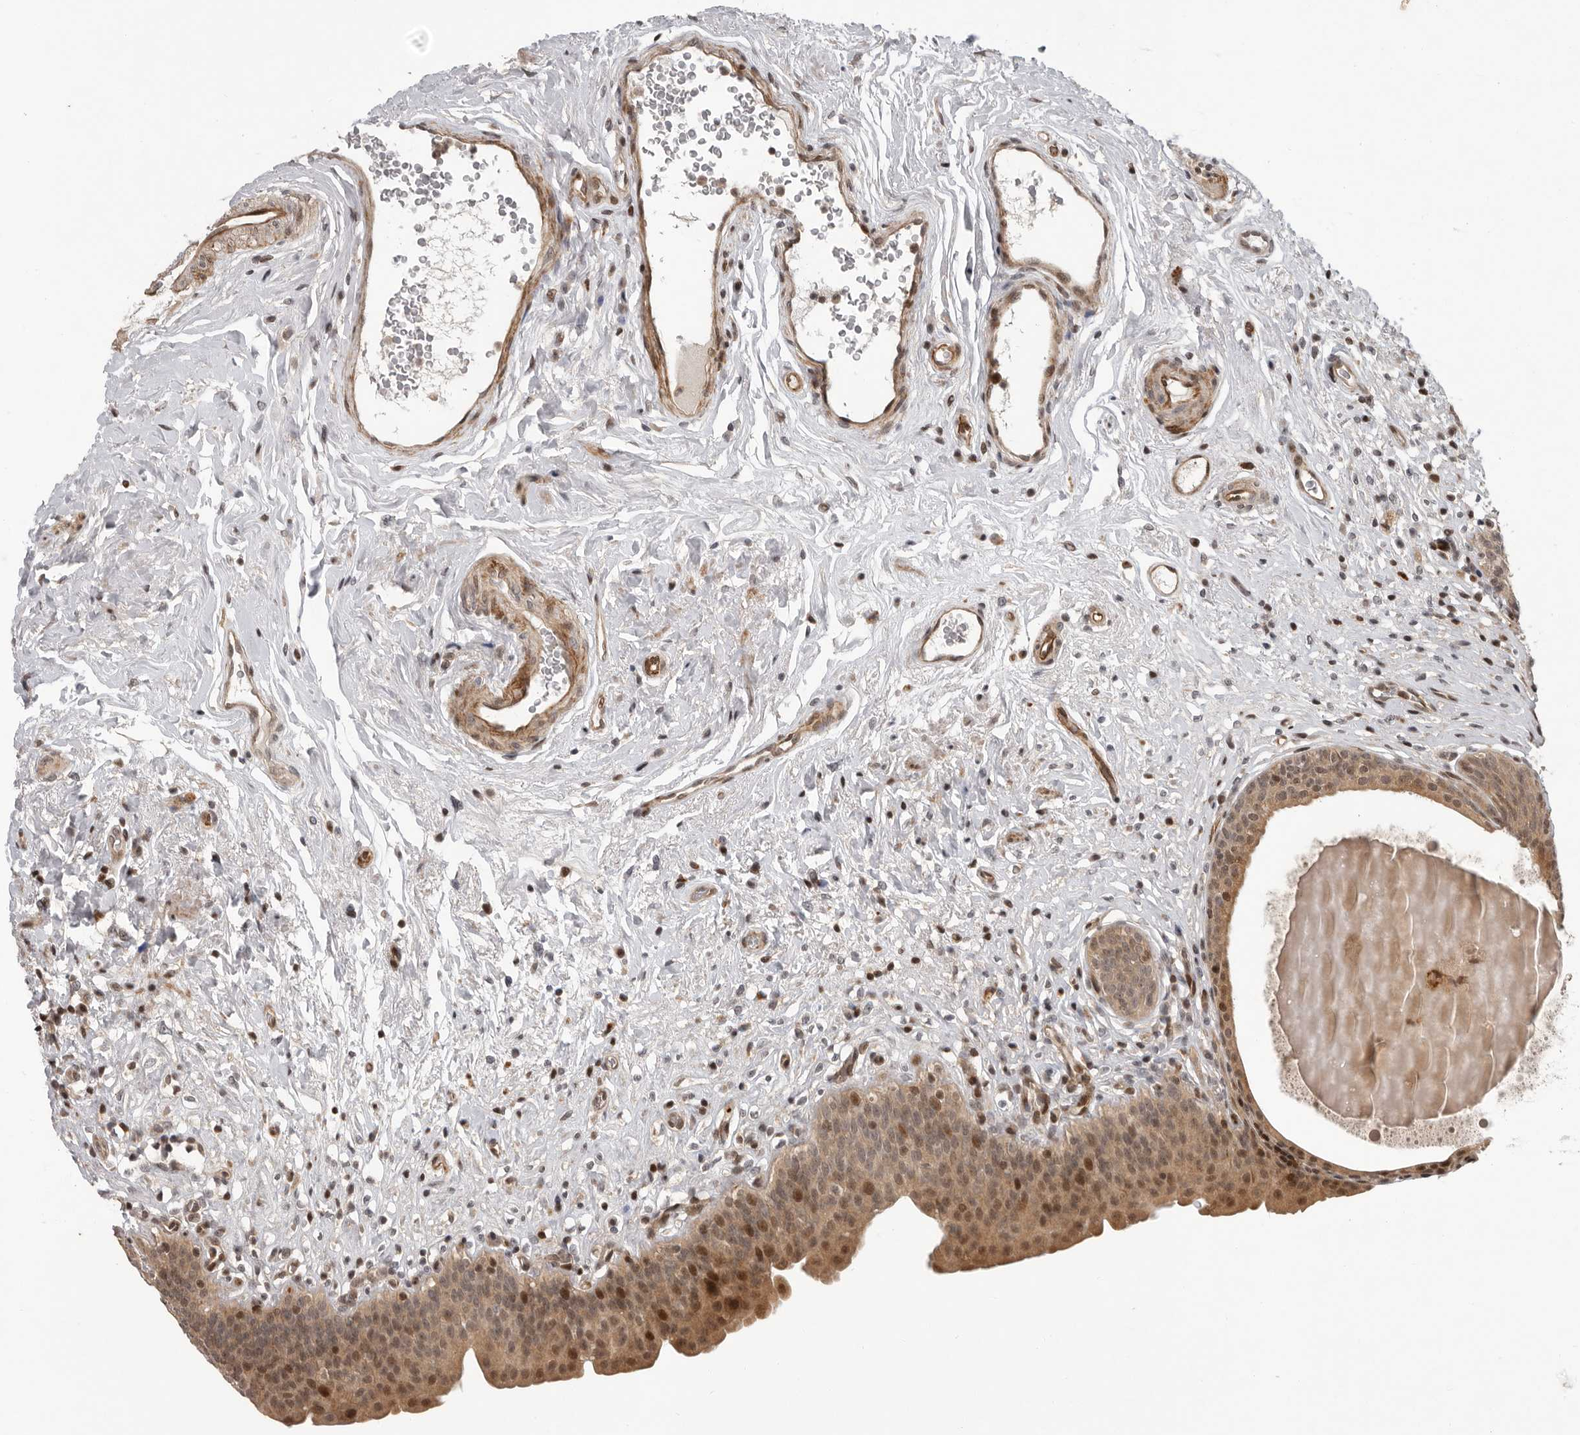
{"staining": {"intensity": "moderate", "quantity": ">75%", "location": "cytoplasmic/membranous,nuclear"}, "tissue": "urinary bladder", "cell_type": "Urothelial cells", "image_type": "normal", "snomed": [{"axis": "morphology", "description": "Normal tissue, NOS"}, {"axis": "topography", "description": "Urinary bladder"}], "caption": "Protein expression analysis of benign human urinary bladder reveals moderate cytoplasmic/membranous,nuclear positivity in approximately >75% of urothelial cells.", "gene": "RABIF", "patient": {"sex": "male", "age": 83}}